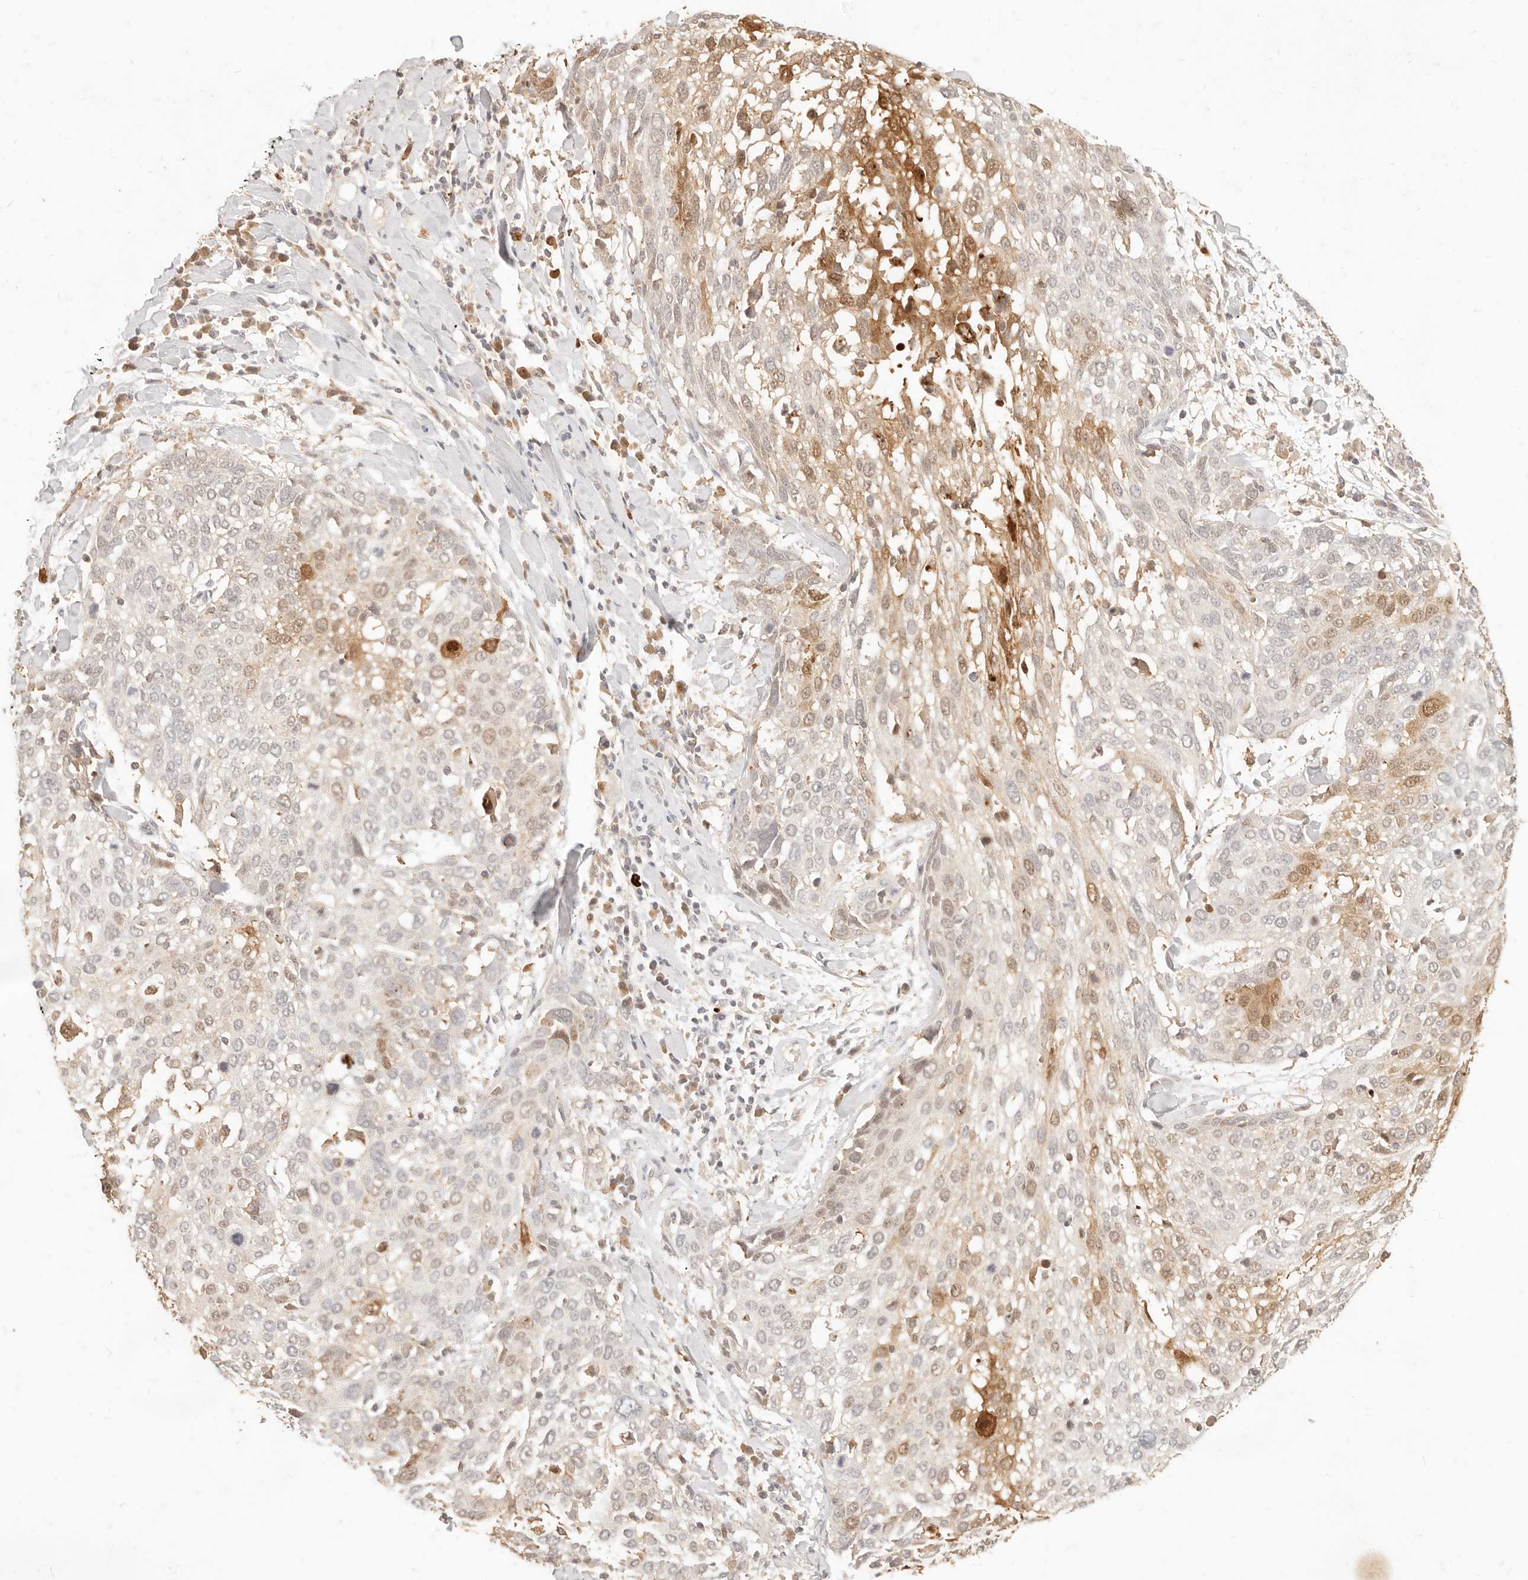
{"staining": {"intensity": "weak", "quantity": "25%-75%", "location": "cytoplasmic/membranous,nuclear"}, "tissue": "lung cancer", "cell_type": "Tumor cells", "image_type": "cancer", "snomed": [{"axis": "morphology", "description": "Squamous cell carcinoma, NOS"}, {"axis": "topography", "description": "Lung"}], "caption": "IHC photomicrograph of neoplastic tissue: lung cancer stained using IHC exhibits low levels of weak protein expression localized specifically in the cytoplasmic/membranous and nuclear of tumor cells, appearing as a cytoplasmic/membranous and nuclear brown color.", "gene": "TMTC2", "patient": {"sex": "male", "age": 65}}